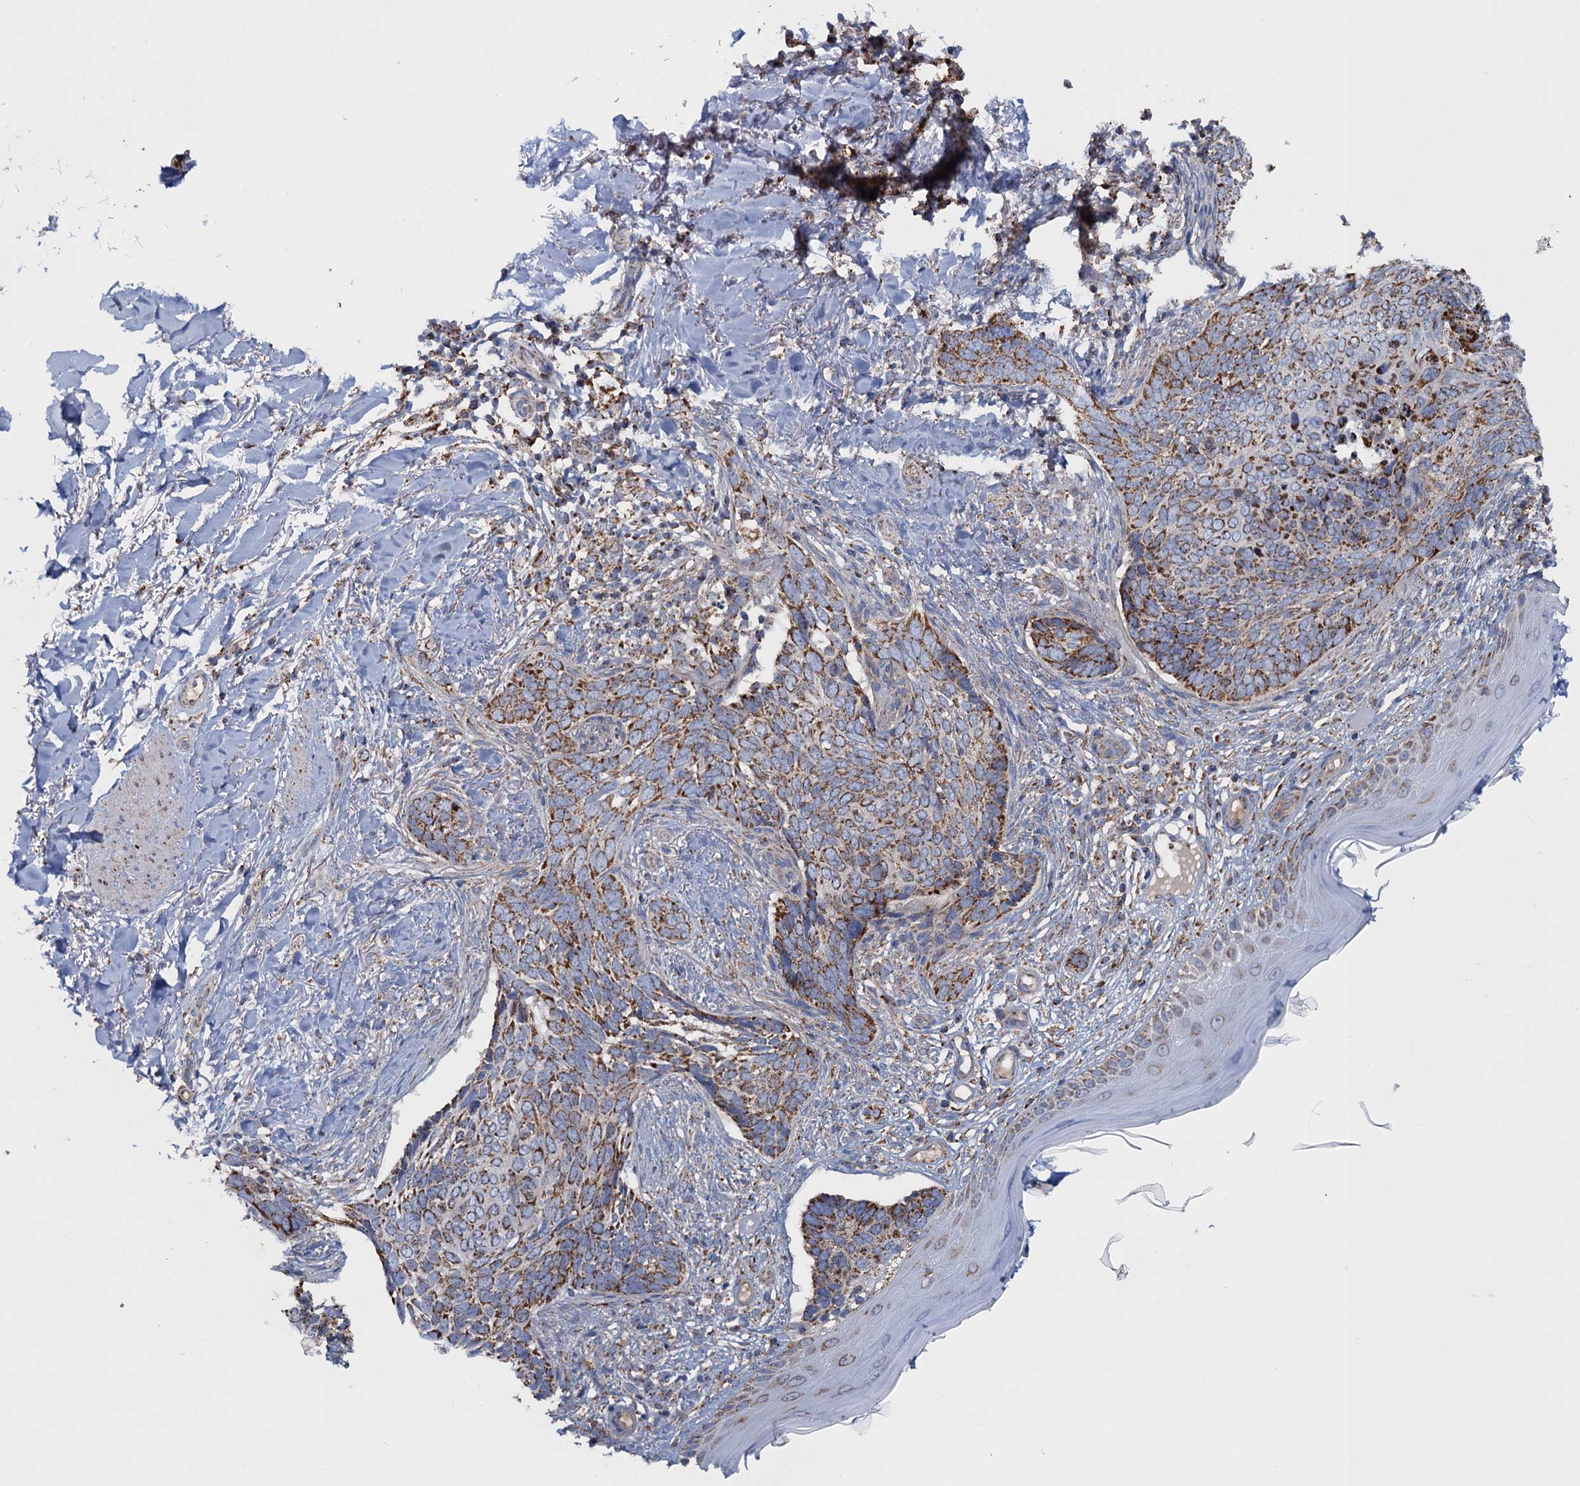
{"staining": {"intensity": "moderate", "quantity": ">75%", "location": "cytoplasmic/membranous"}, "tissue": "skin cancer", "cell_type": "Tumor cells", "image_type": "cancer", "snomed": [{"axis": "morphology", "description": "Normal tissue, NOS"}, {"axis": "morphology", "description": "Basal cell carcinoma"}, {"axis": "topography", "description": "Skin"}], "caption": "Brown immunohistochemical staining in human skin basal cell carcinoma displays moderate cytoplasmic/membranous positivity in approximately >75% of tumor cells.", "gene": "GTPBP3", "patient": {"sex": "female", "age": 67}}